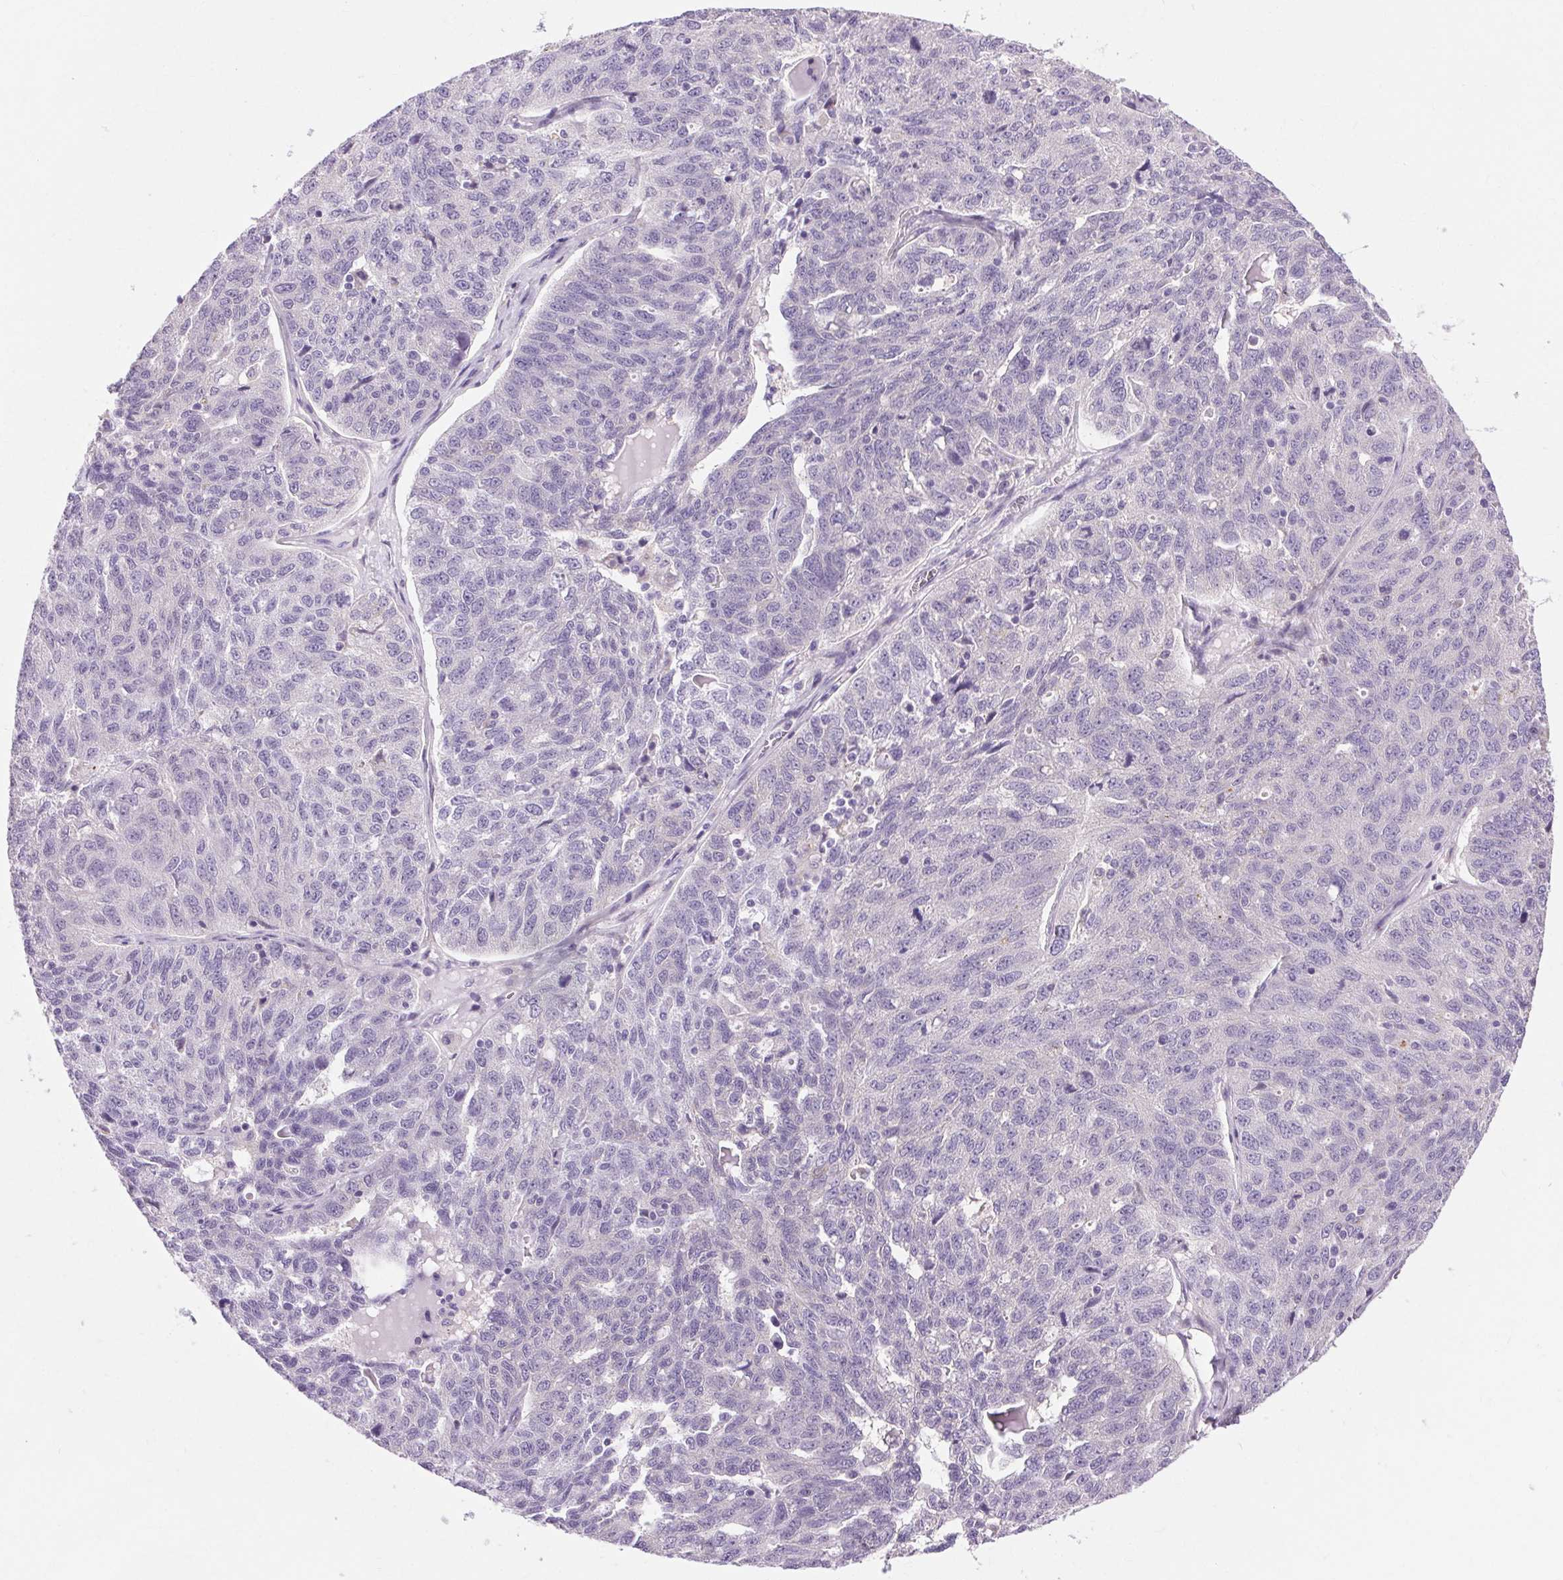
{"staining": {"intensity": "negative", "quantity": "none", "location": "none"}, "tissue": "ovarian cancer", "cell_type": "Tumor cells", "image_type": "cancer", "snomed": [{"axis": "morphology", "description": "Cystadenocarcinoma, serous, NOS"}, {"axis": "topography", "description": "Ovary"}], "caption": "Human ovarian cancer (serous cystadenocarcinoma) stained for a protein using immunohistochemistry displays no staining in tumor cells.", "gene": "SOWAHC", "patient": {"sex": "female", "age": 71}}